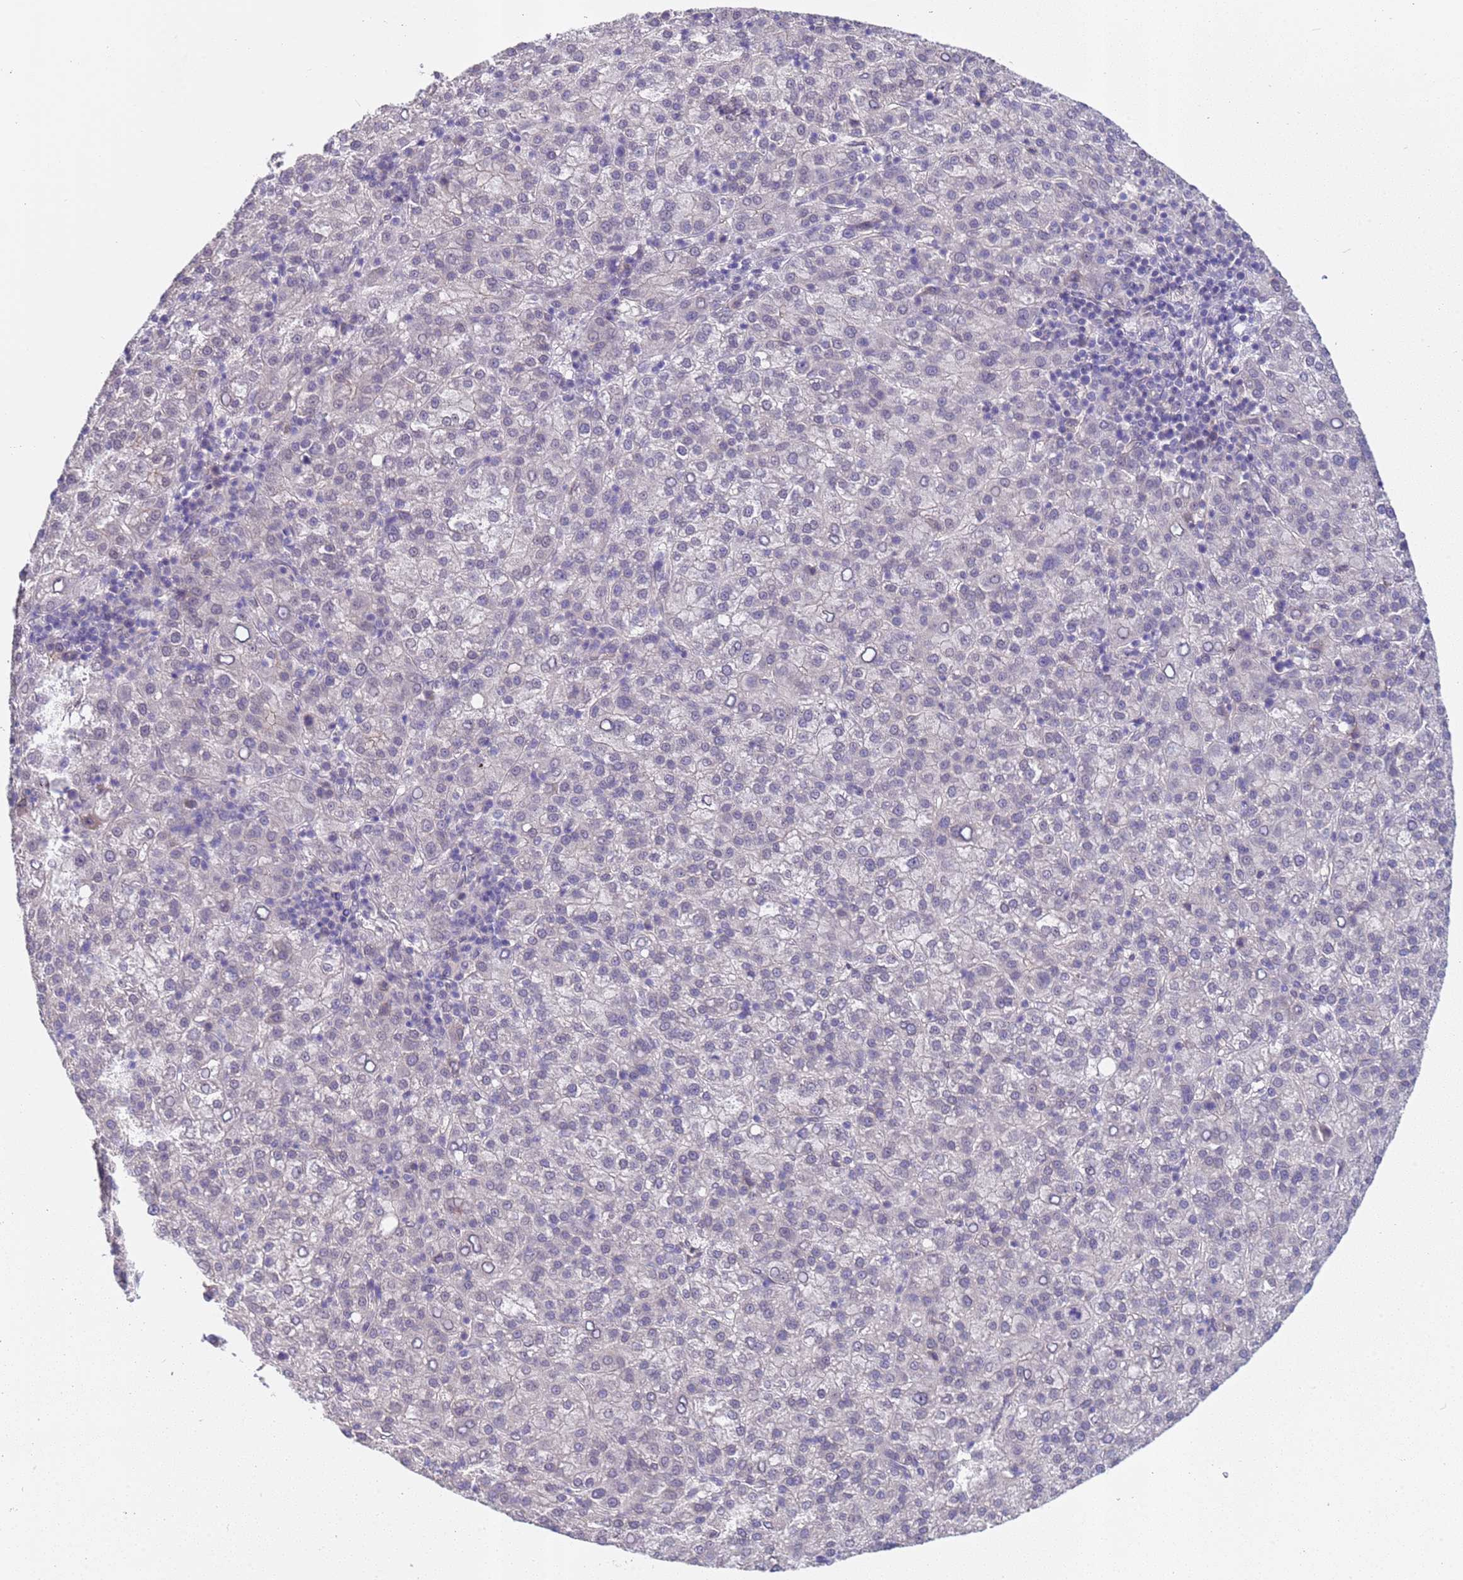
{"staining": {"intensity": "negative", "quantity": "none", "location": "none"}, "tissue": "liver cancer", "cell_type": "Tumor cells", "image_type": "cancer", "snomed": [{"axis": "morphology", "description": "Carcinoma, Hepatocellular, NOS"}, {"axis": "topography", "description": "Liver"}], "caption": "This is a photomicrograph of immunohistochemistry staining of liver cancer (hepatocellular carcinoma), which shows no positivity in tumor cells. The staining is performed using DAB (3,3'-diaminobenzidine) brown chromogen with nuclei counter-stained in using hematoxylin.", "gene": "TRMT10A", "patient": {"sex": "female", "age": 58}}